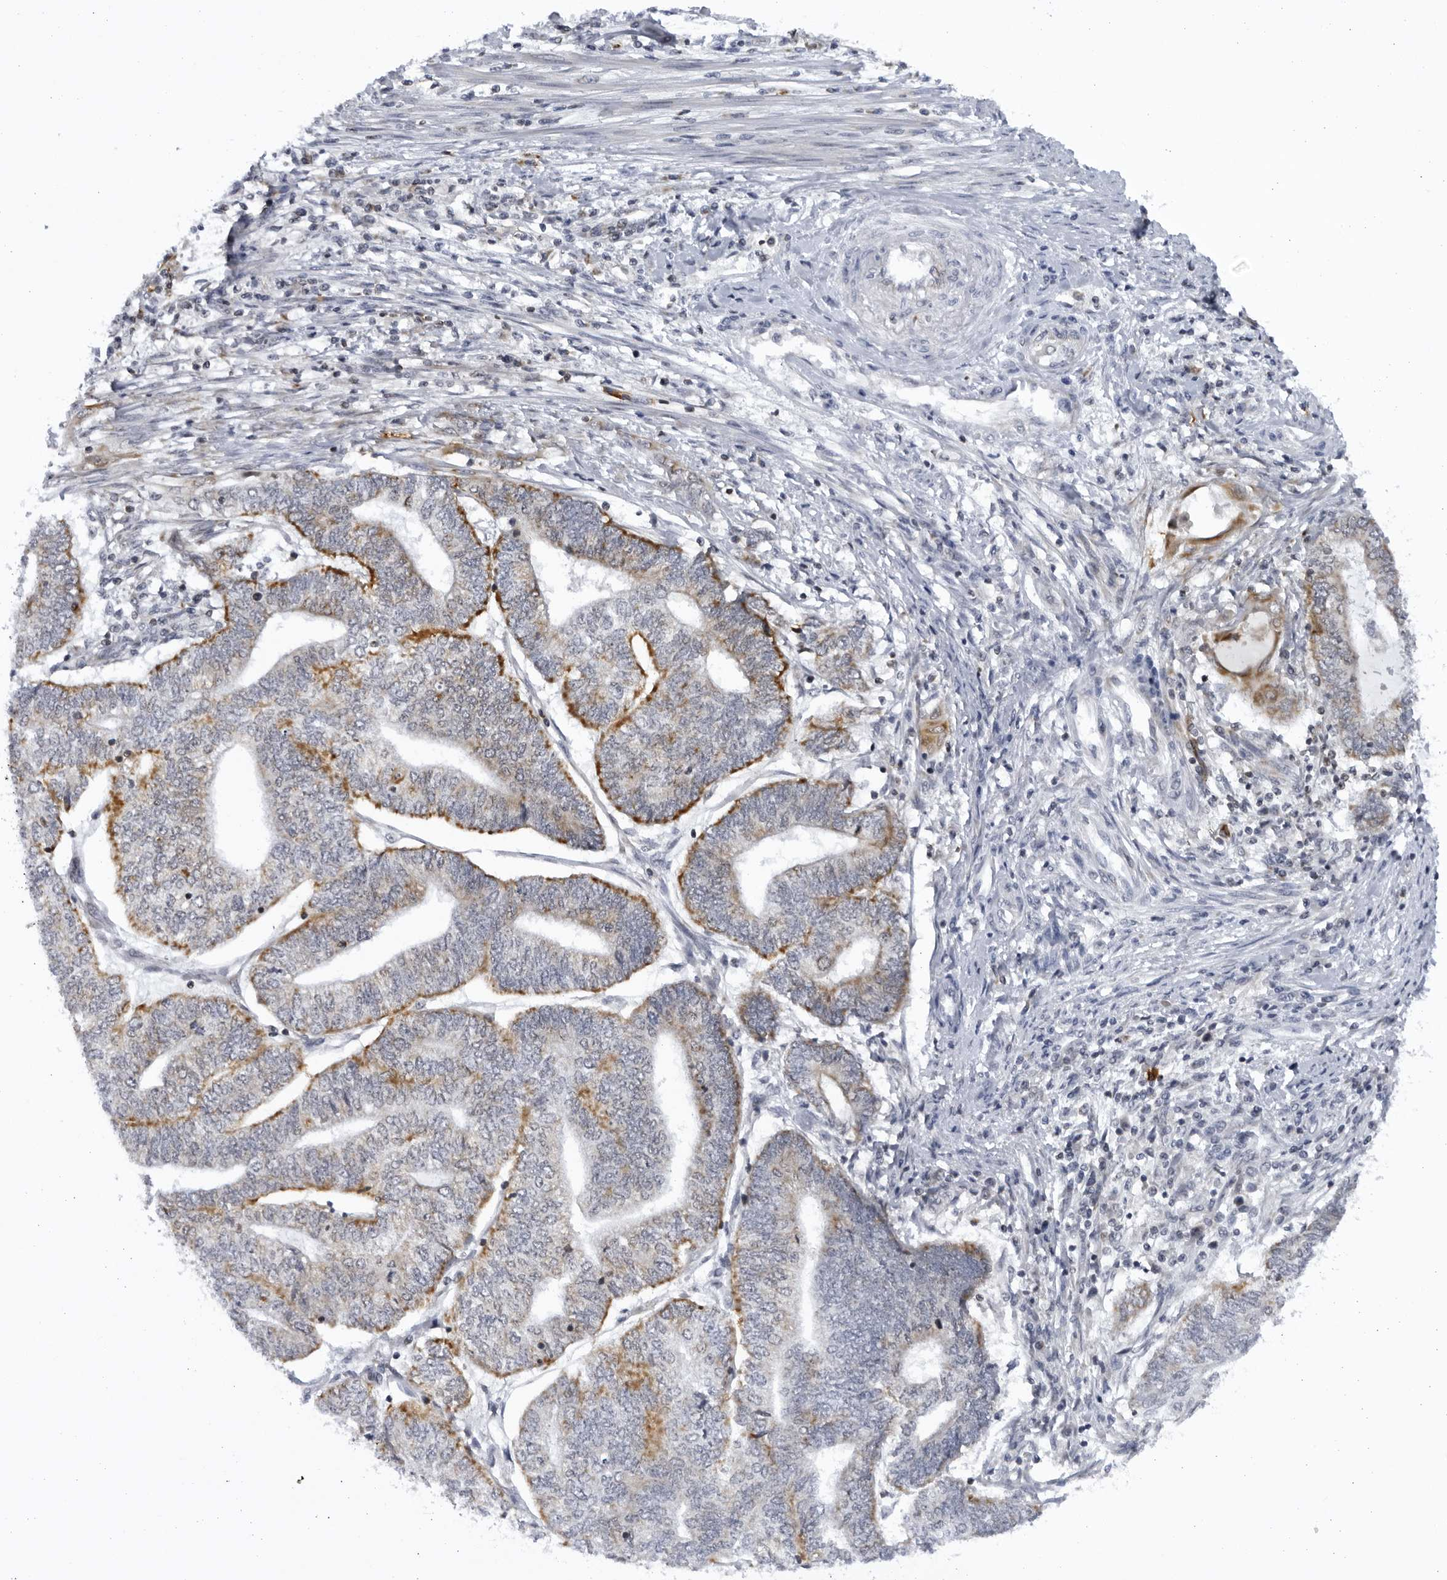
{"staining": {"intensity": "moderate", "quantity": "25%-75%", "location": "cytoplasmic/membranous"}, "tissue": "endometrial cancer", "cell_type": "Tumor cells", "image_type": "cancer", "snomed": [{"axis": "morphology", "description": "Adenocarcinoma, NOS"}, {"axis": "topography", "description": "Uterus"}, {"axis": "topography", "description": "Endometrium"}], "caption": "DAB (3,3'-diaminobenzidine) immunohistochemical staining of adenocarcinoma (endometrial) exhibits moderate cytoplasmic/membranous protein positivity in about 25%-75% of tumor cells.", "gene": "SLC25A22", "patient": {"sex": "female", "age": 70}}